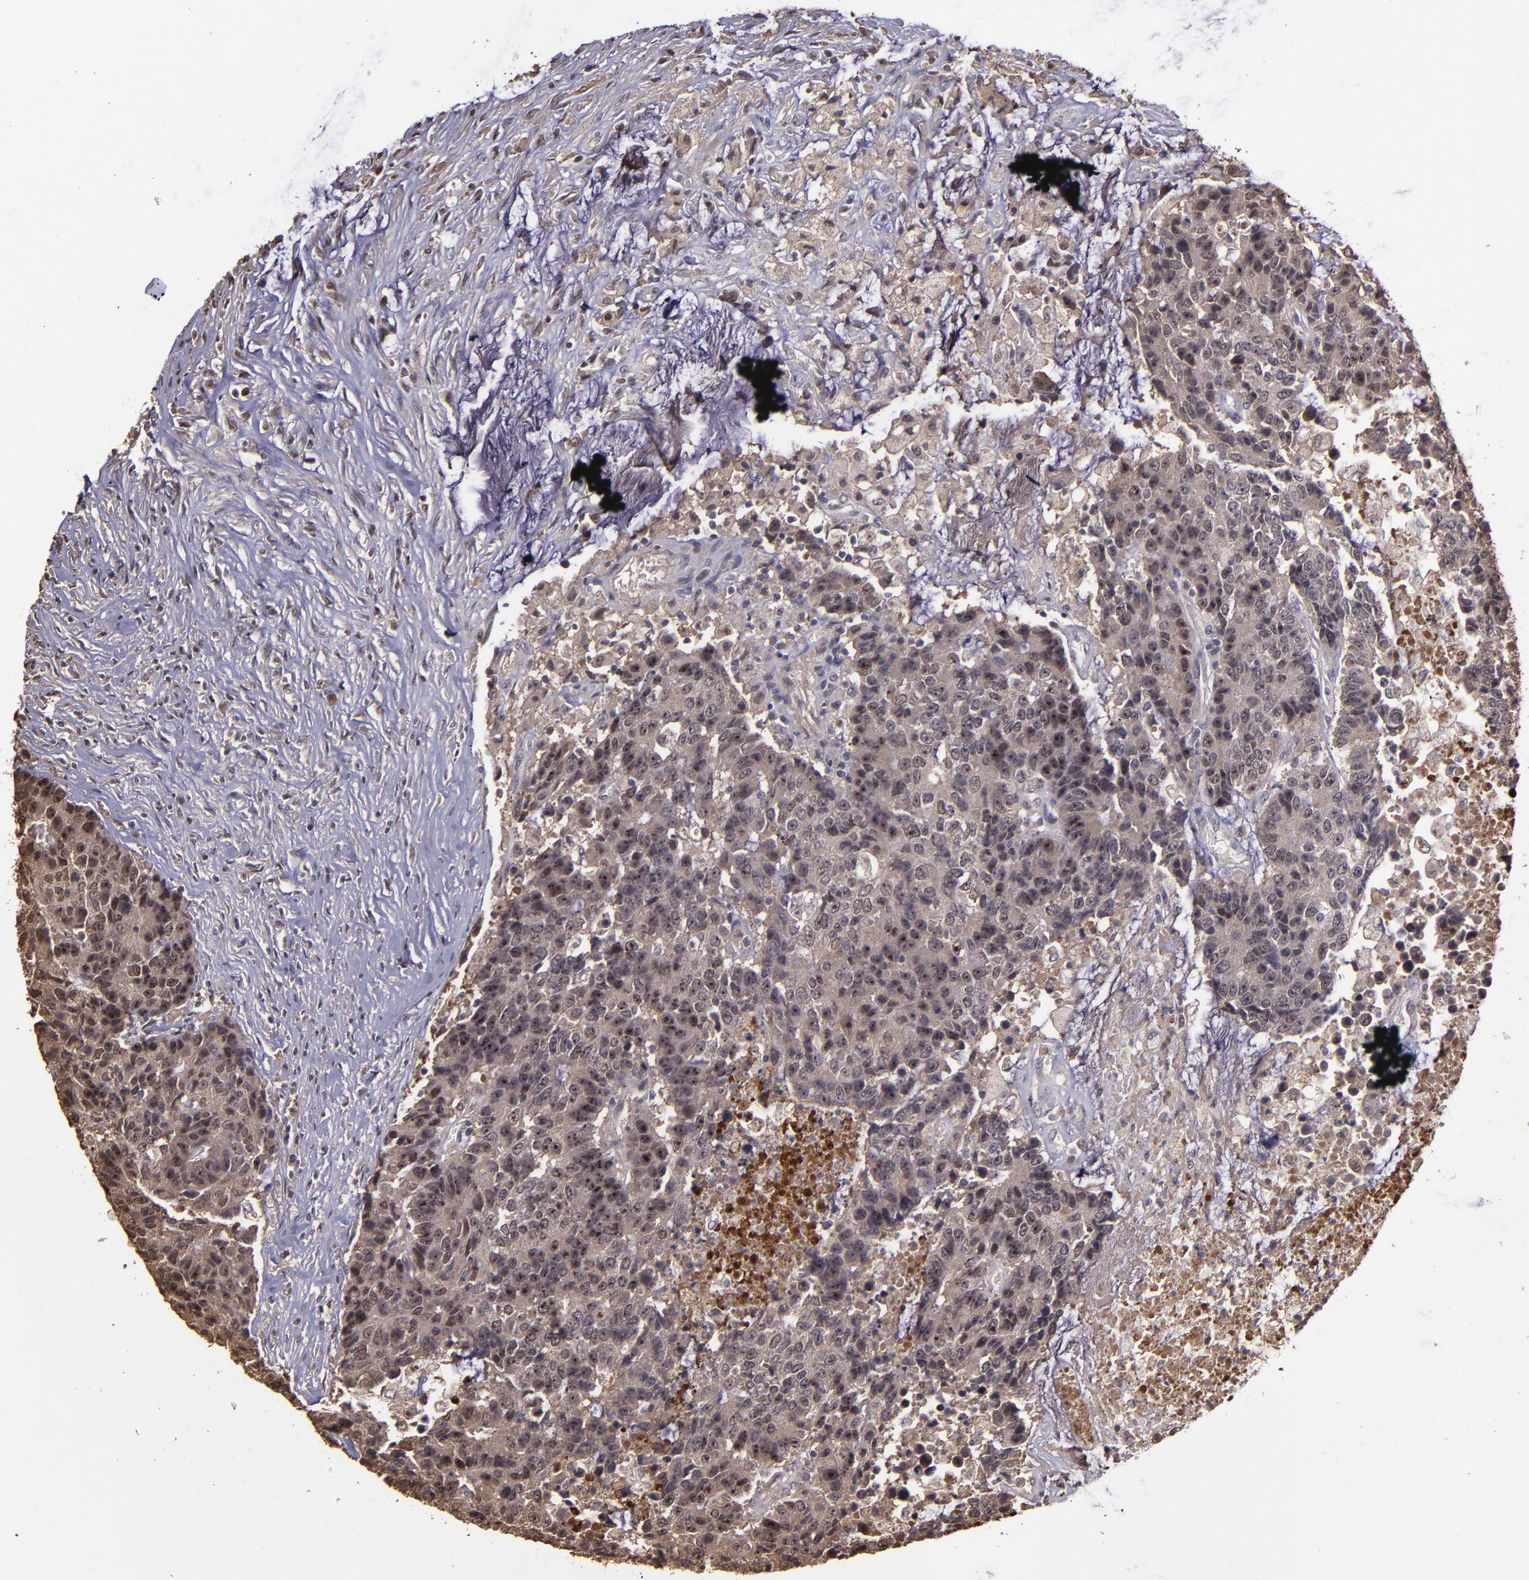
{"staining": {"intensity": "moderate", "quantity": ">75%", "location": "cytoplasmic/membranous"}, "tissue": "colorectal cancer", "cell_type": "Tumor cells", "image_type": "cancer", "snomed": [{"axis": "morphology", "description": "Adenocarcinoma, NOS"}, {"axis": "topography", "description": "Colon"}], "caption": "An IHC photomicrograph of neoplastic tissue is shown. Protein staining in brown labels moderate cytoplasmic/membranous positivity in colorectal cancer (adenocarcinoma) within tumor cells. (brown staining indicates protein expression, while blue staining denotes nuclei).", "gene": "SERPINF2", "patient": {"sex": "female", "age": 86}}